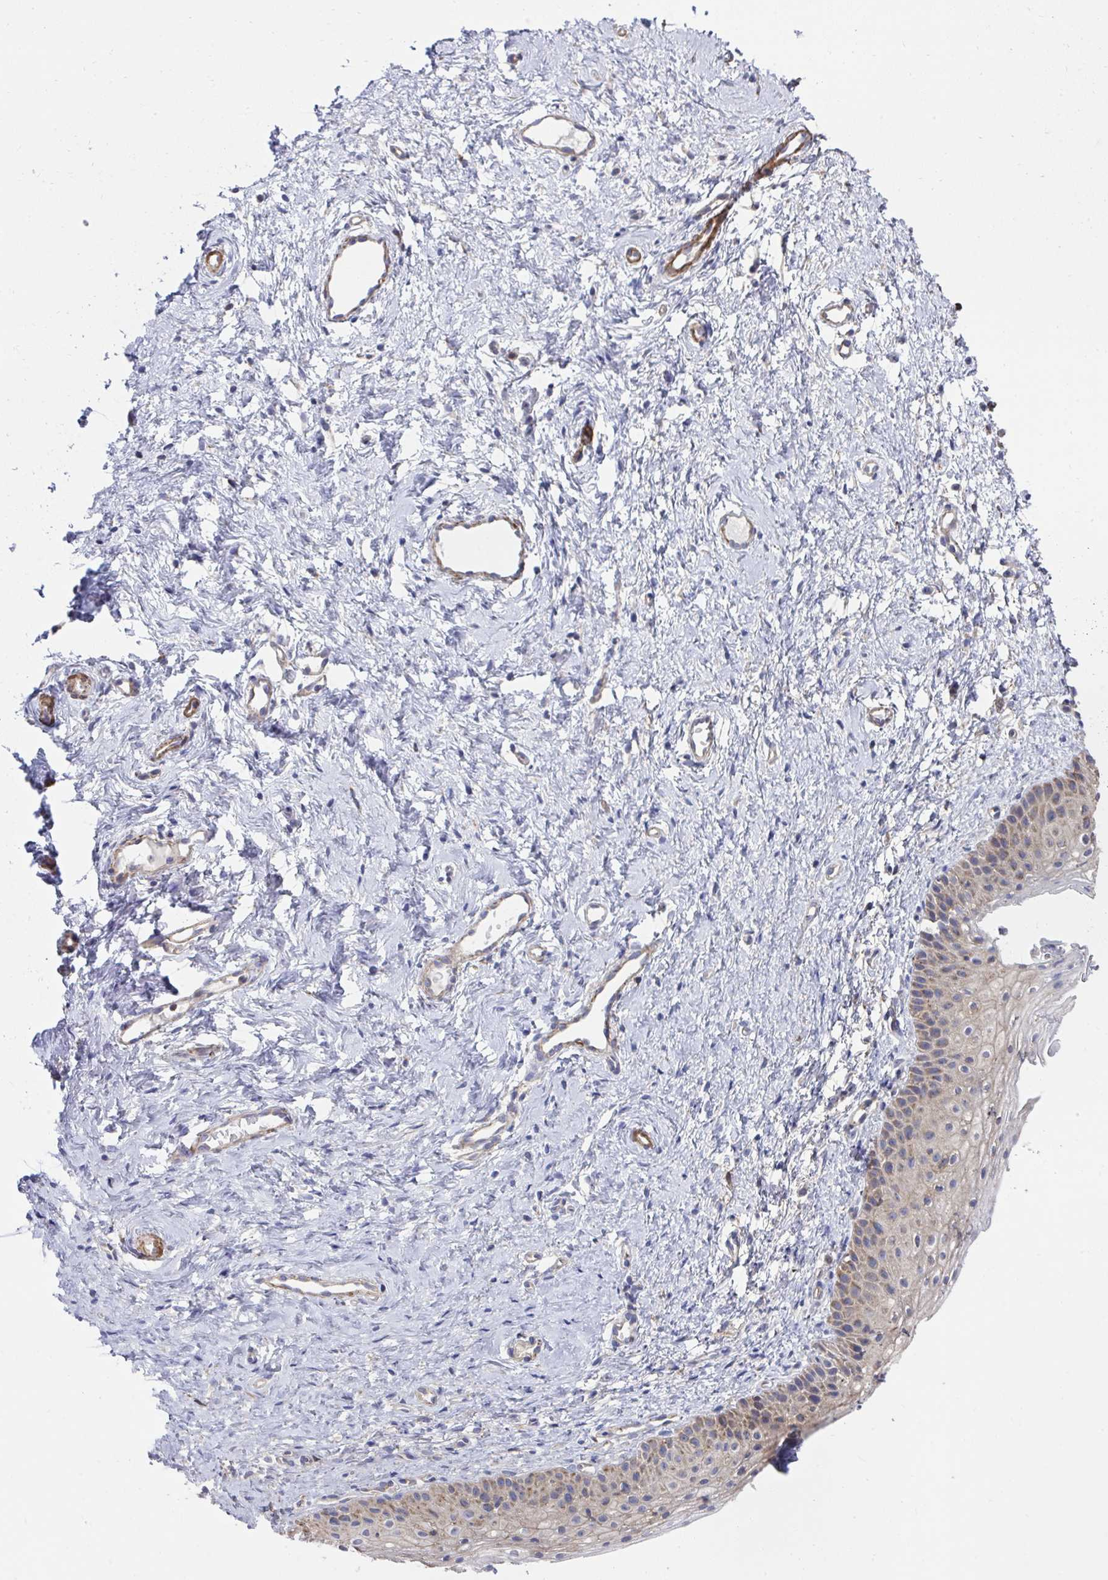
{"staining": {"intensity": "weak", "quantity": "25%-75%", "location": "cytoplasmic/membranous"}, "tissue": "vagina", "cell_type": "Squamous epithelial cells", "image_type": "normal", "snomed": [{"axis": "morphology", "description": "Normal tissue, NOS"}, {"axis": "topography", "description": "Vagina"}], "caption": "Human vagina stained with a brown dye reveals weak cytoplasmic/membranous positive expression in approximately 25%-75% of squamous epithelial cells.", "gene": "DZANK1", "patient": {"sex": "female", "age": 65}}